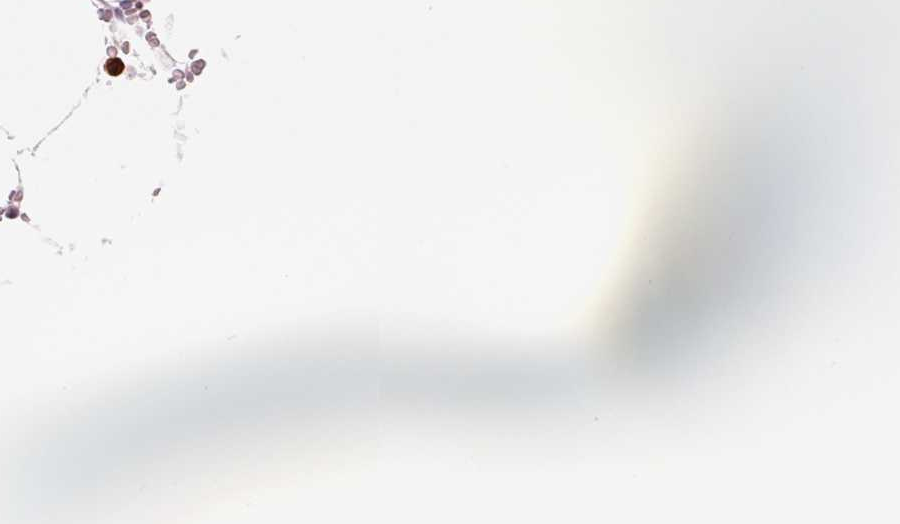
{"staining": {"intensity": "strong", "quantity": "25%-75%", "location": "cytoplasmic/membranous"}, "tissue": "bone marrow", "cell_type": "Hematopoietic cells", "image_type": "normal", "snomed": [{"axis": "morphology", "description": "Normal tissue, NOS"}, {"axis": "topography", "description": "Bone marrow"}], "caption": "Hematopoietic cells reveal high levels of strong cytoplasmic/membranous positivity in approximately 25%-75% of cells in unremarkable human bone marrow. The staining was performed using DAB (3,3'-diaminobenzidine) to visualize the protein expression in brown, while the nuclei were stained in blue with hematoxylin (Magnification: 20x).", "gene": "MPO", "patient": {"sex": "female", "age": 52}}